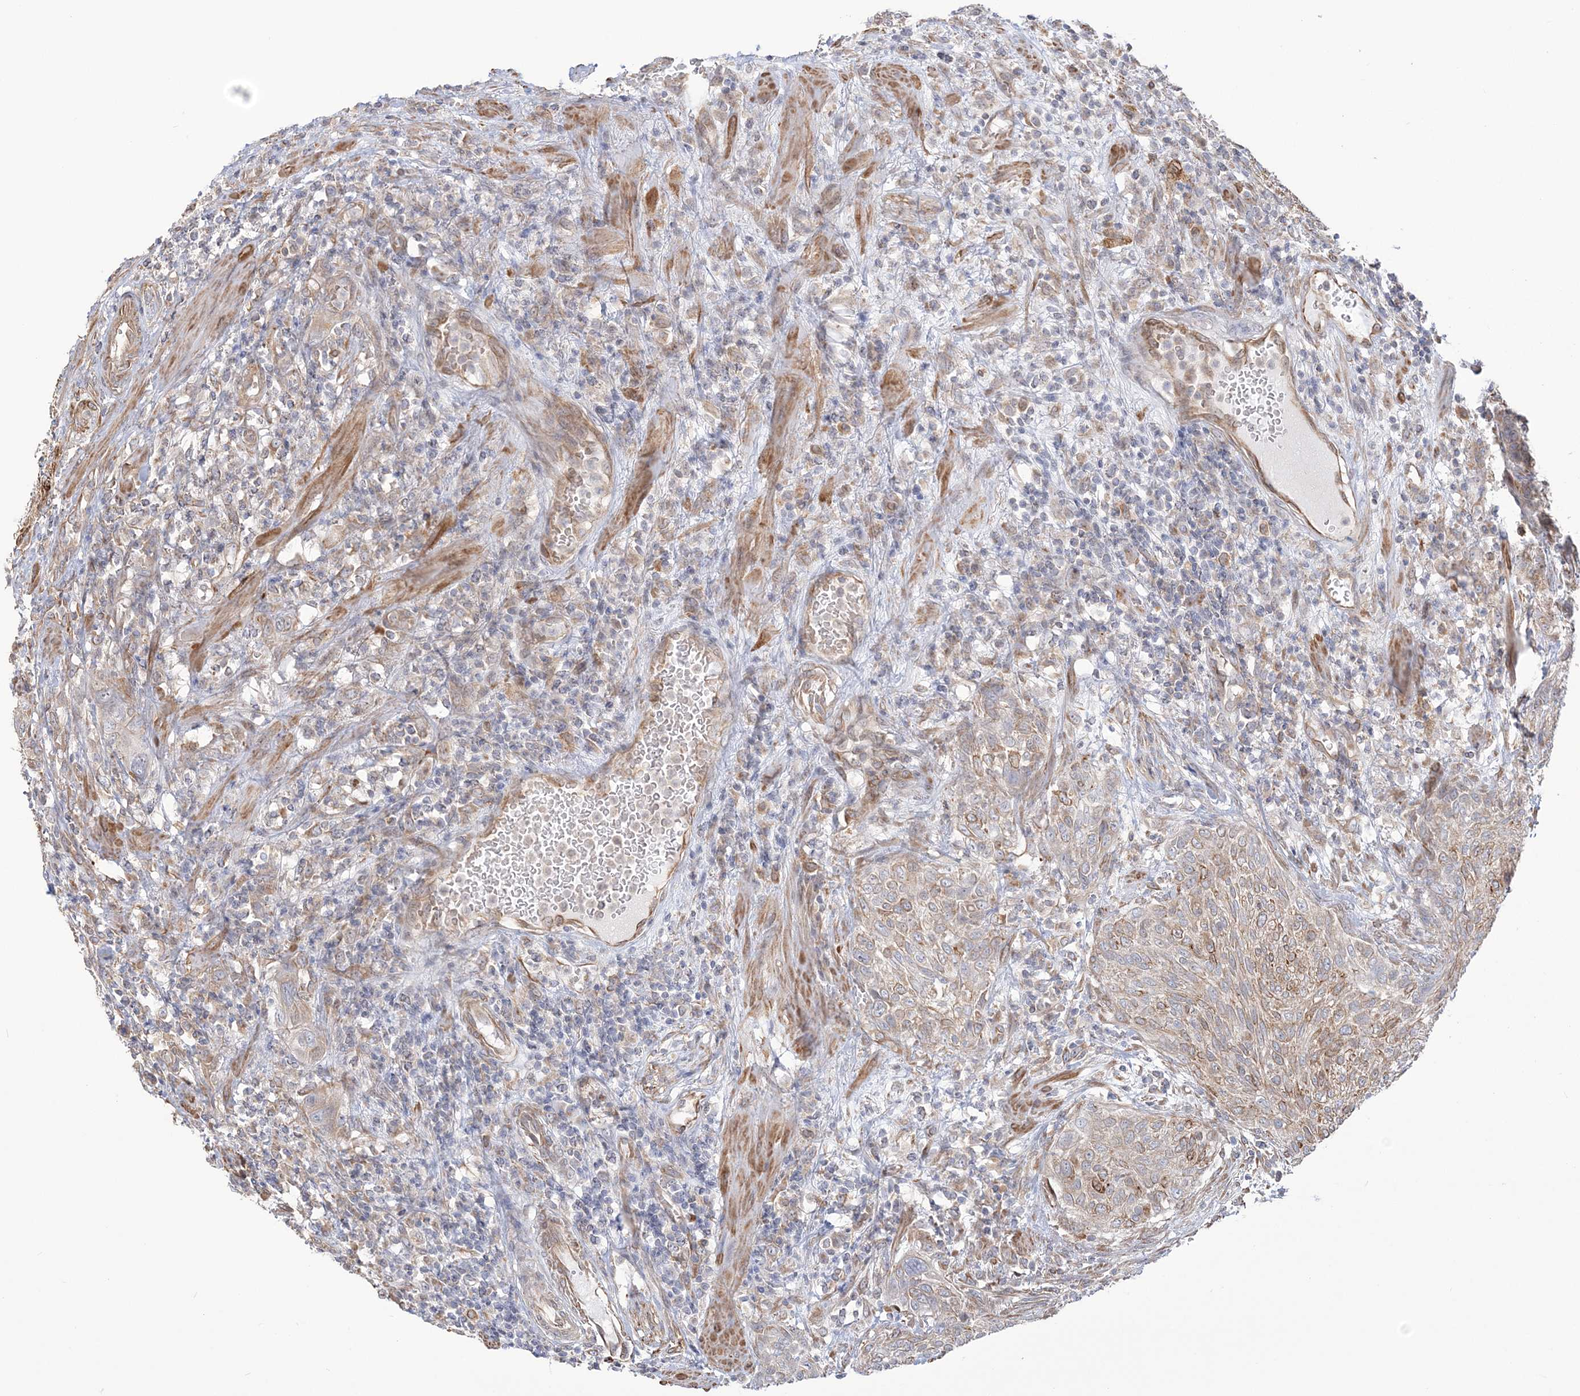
{"staining": {"intensity": "moderate", "quantity": ">75%", "location": "cytoplasmic/membranous"}, "tissue": "urothelial cancer", "cell_type": "Tumor cells", "image_type": "cancer", "snomed": [{"axis": "morphology", "description": "Urothelial carcinoma, High grade"}, {"axis": "topography", "description": "Urinary bladder"}], "caption": "A micrograph of urothelial cancer stained for a protein exhibits moderate cytoplasmic/membranous brown staining in tumor cells. The protein is stained brown, and the nuclei are stained in blue (DAB (3,3'-diaminobenzidine) IHC with brightfield microscopy, high magnification).", "gene": "ZNF821", "patient": {"sex": "male", "age": 35}}